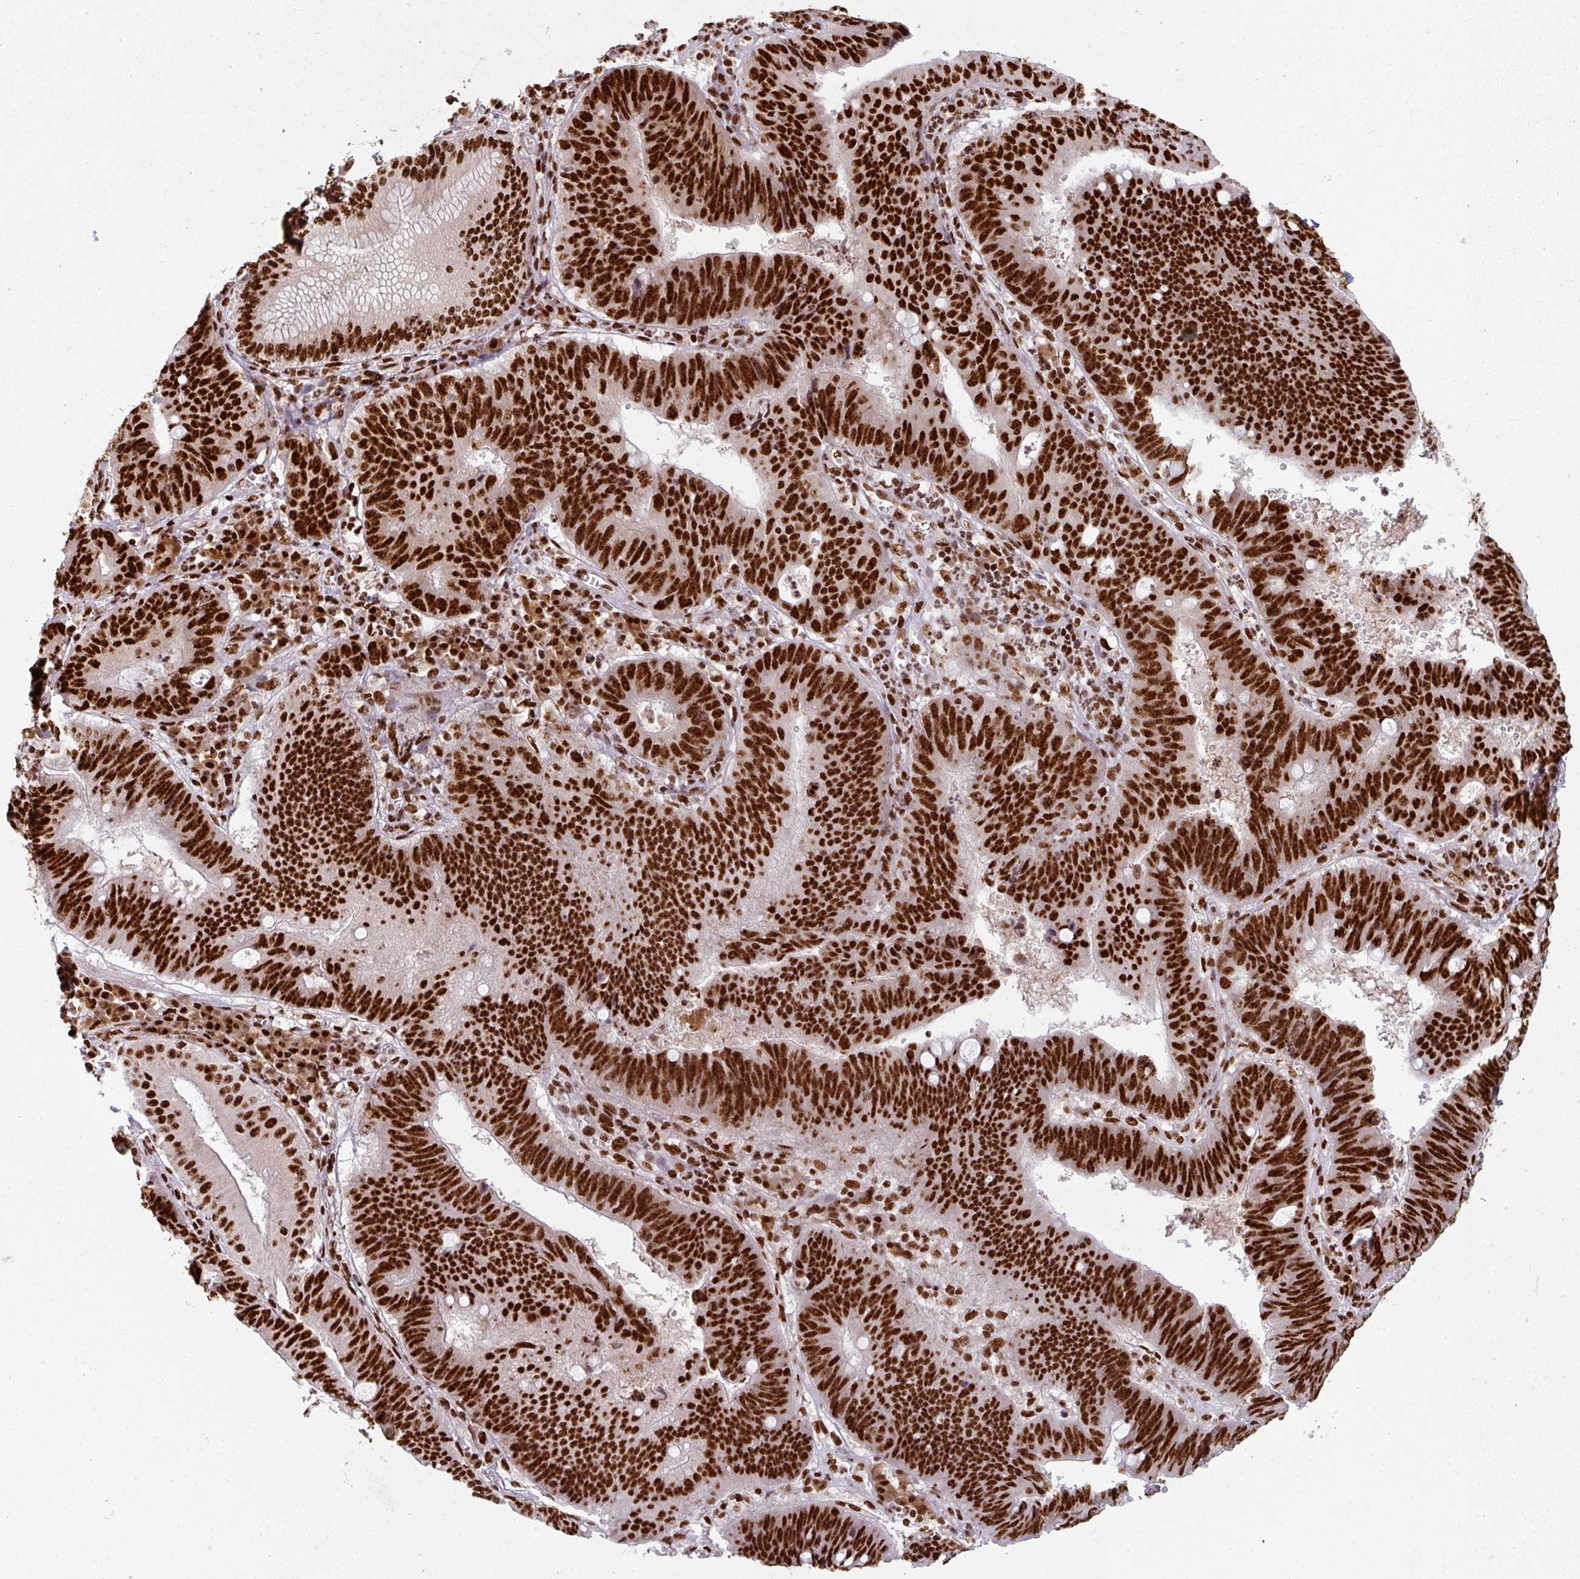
{"staining": {"intensity": "strong", "quantity": ">75%", "location": "nuclear"}, "tissue": "stomach cancer", "cell_type": "Tumor cells", "image_type": "cancer", "snomed": [{"axis": "morphology", "description": "Adenocarcinoma, NOS"}, {"axis": "topography", "description": "Stomach"}], "caption": "About >75% of tumor cells in human adenocarcinoma (stomach) reveal strong nuclear protein staining as visualized by brown immunohistochemical staining.", "gene": "SIK3", "patient": {"sex": "male", "age": 59}}